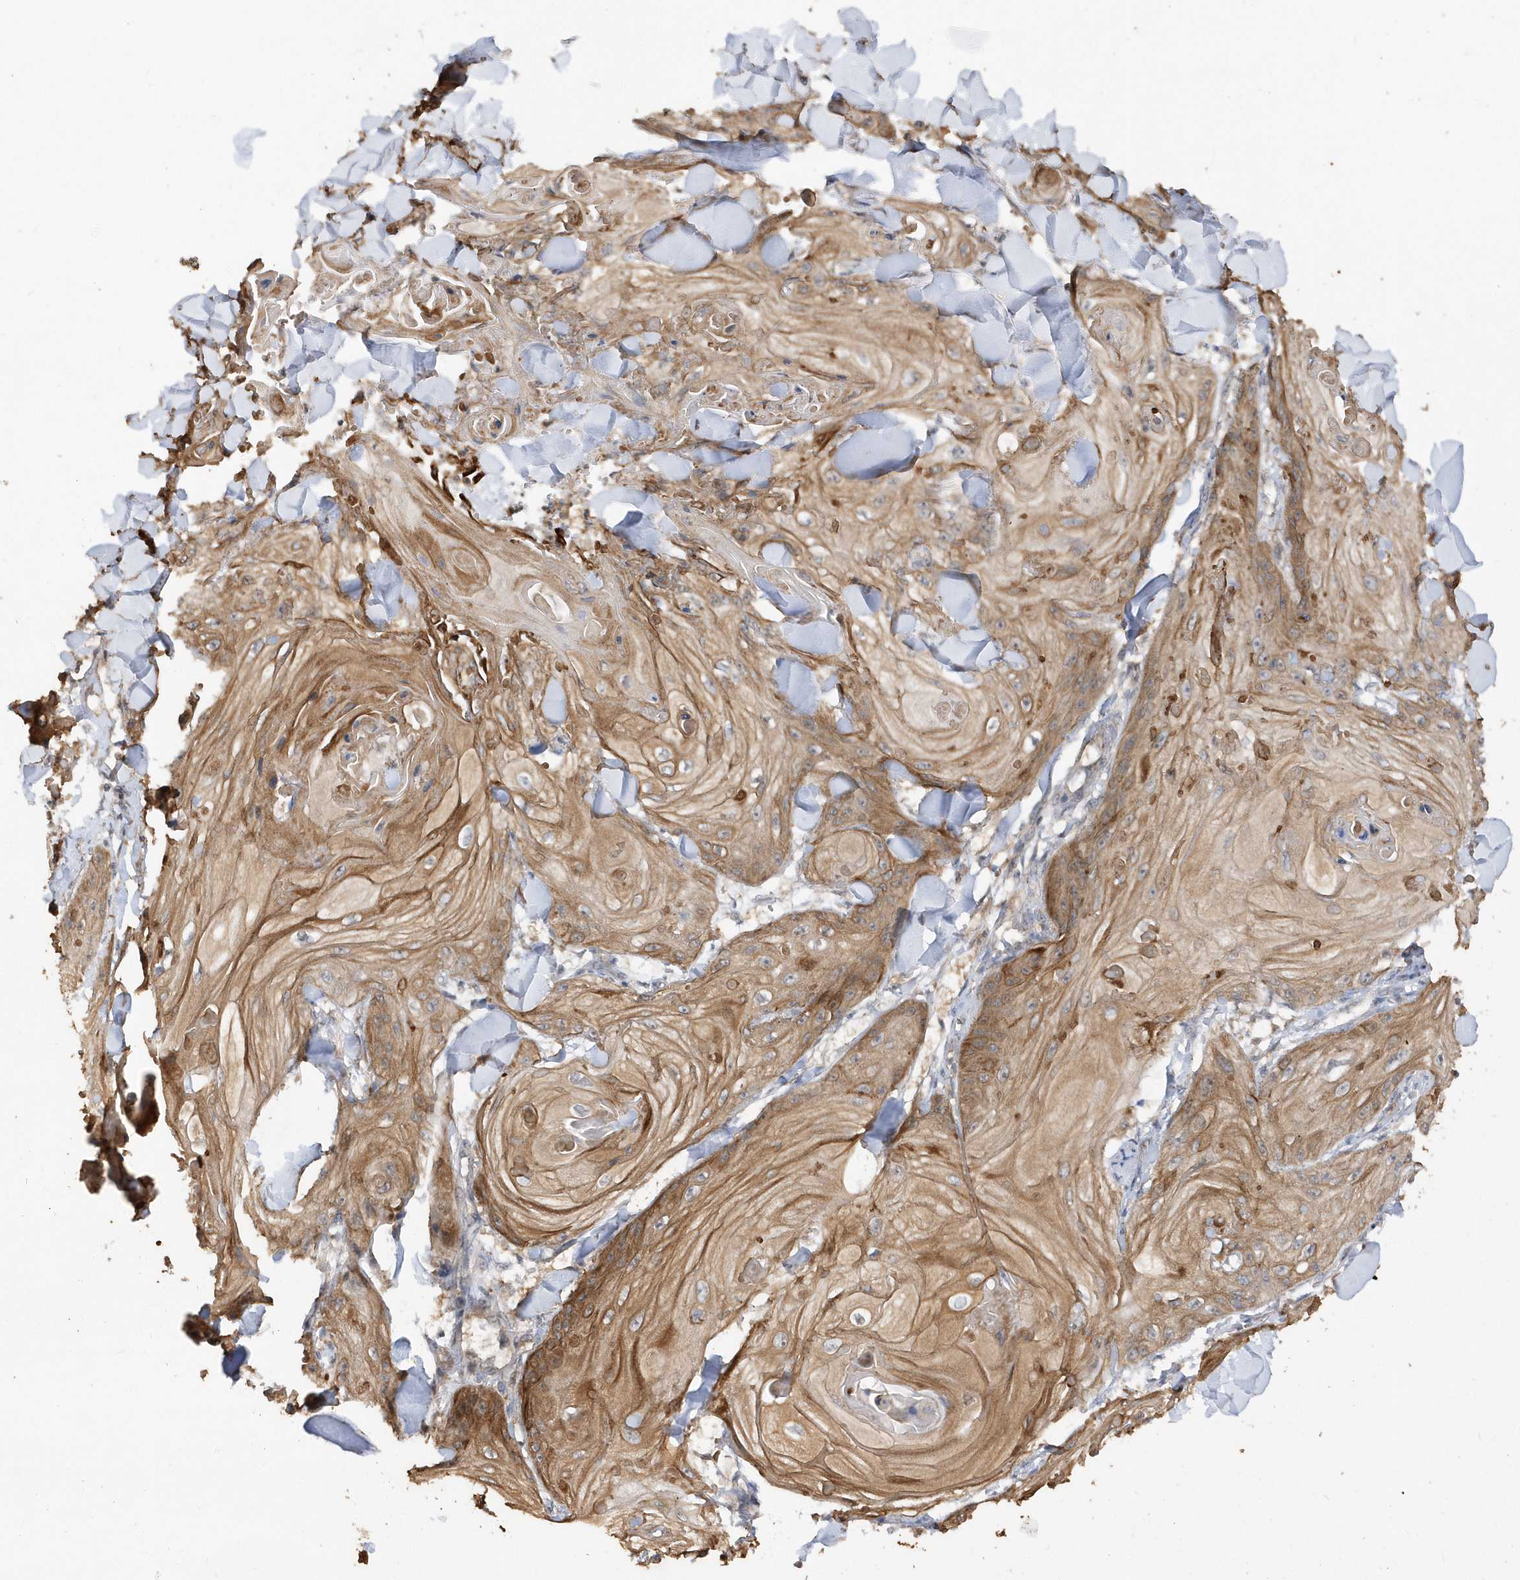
{"staining": {"intensity": "moderate", "quantity": ">75%", "location": "cytoplasmic/membranous"}, "tissue": "skin cancer", "cell_type": "Tumor cells", "image_type": "cancer", "snomed": [{"axis": "morphology", "description": "Squamous cell carcinoma, NOS"}, {"axis": "topography", "description": "Skin"}], "caption": "This micrograph demonstrates immunohistochemistry (IHC) staining of skin cancer, with medium moderate cytoplasmic/membranous staining in approximately >75% of tumor cells.", "gene": "RPE", "patient": {"sex": "male", "age": 74}}